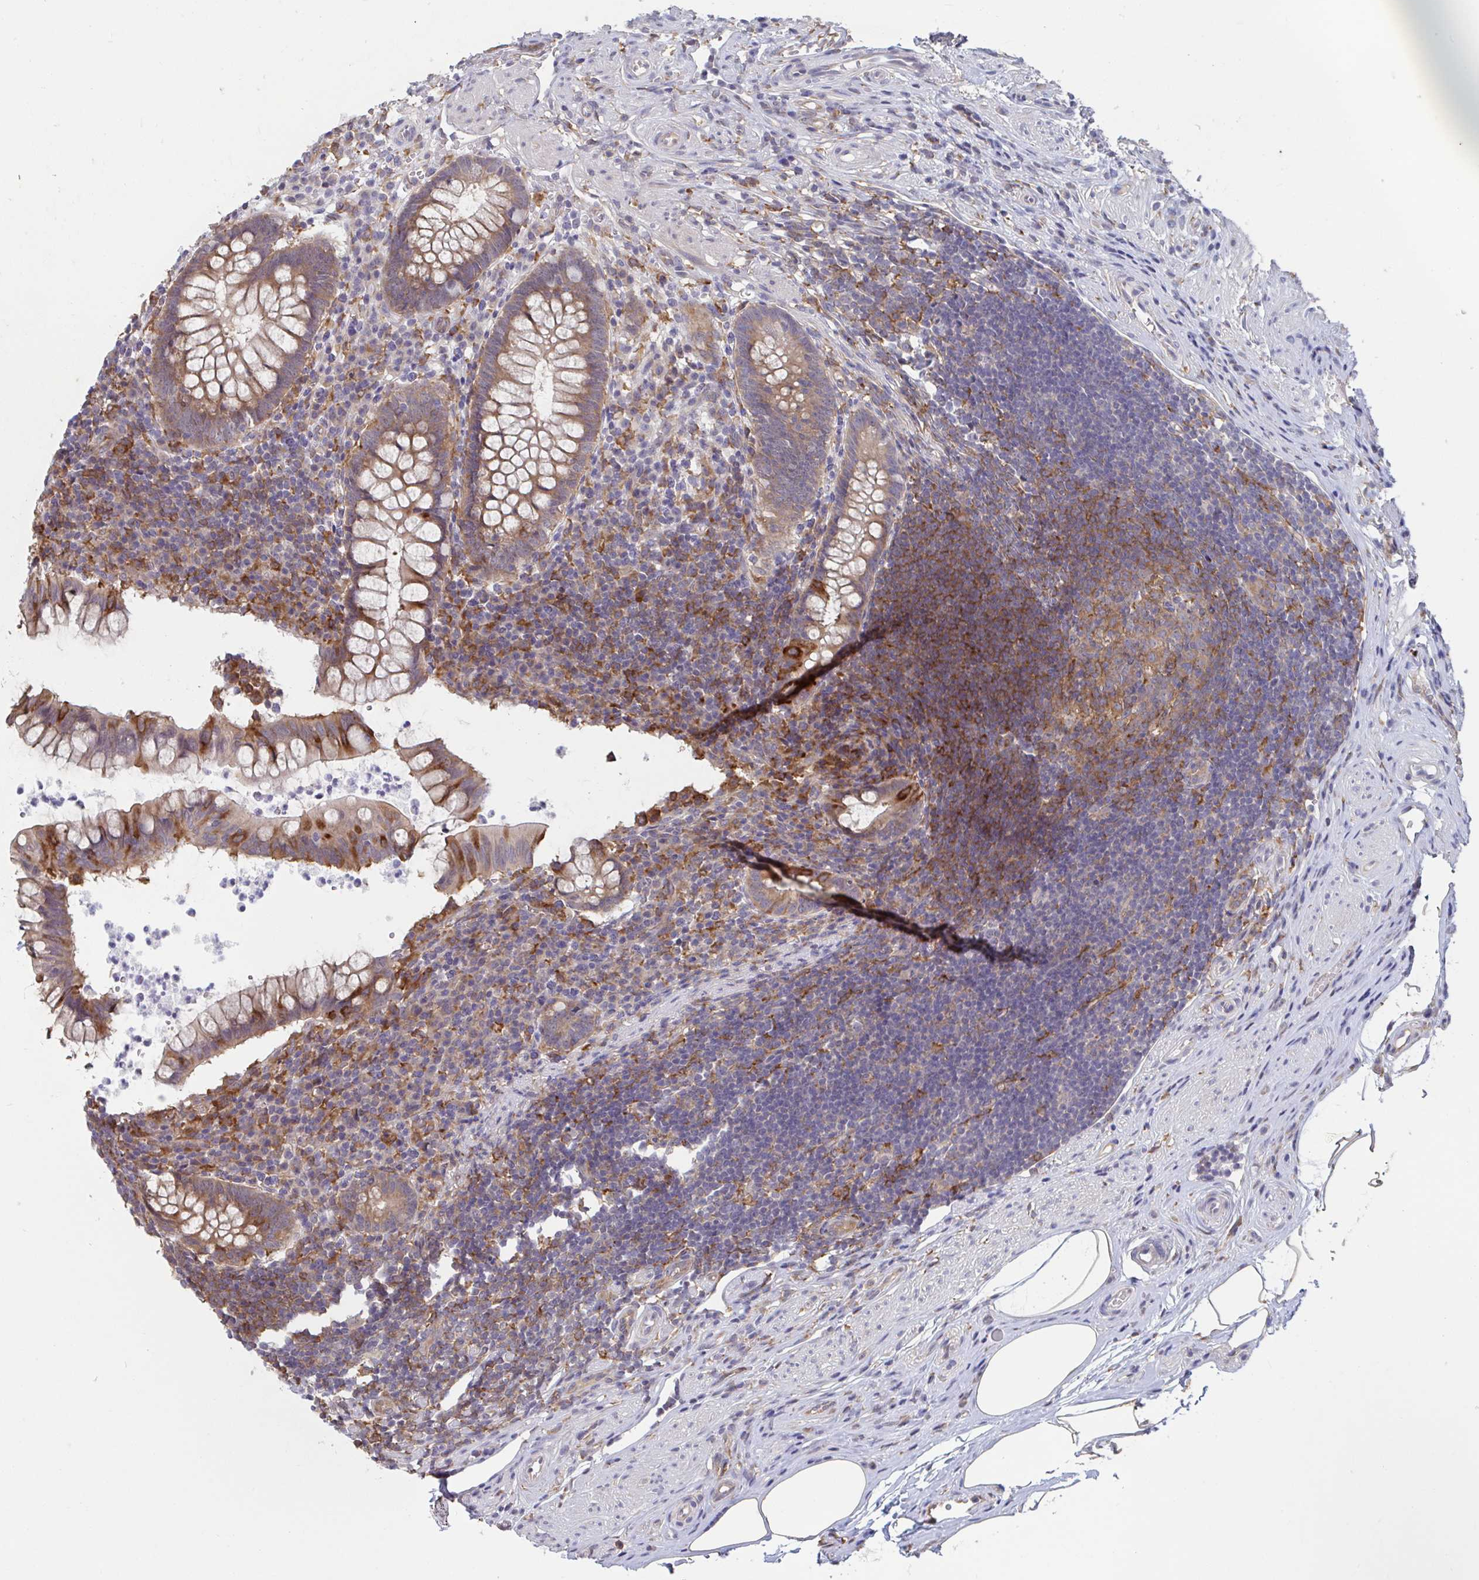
{"staining": {"intensity": "moderate", "quantity": ">75%", "location": "cytoplasmic/membranous"}, "tissue": "appendix", "cell_type": "Glandular cells", "image_type": "normal", "snomed": [{"axis": "morphology", "description": "Normal tissue, NOS"}, {"axis": "topography", "description": "Appendix"}], "caption": "The histopathology image exhibits a brown stain indicating the presence of a protein in the cytoplasmic/membranous of glandular cells in appendix. Nuclei are stained in blue.", "gene": "SNX8", "patient": {"sex": "female", "age": 56}}